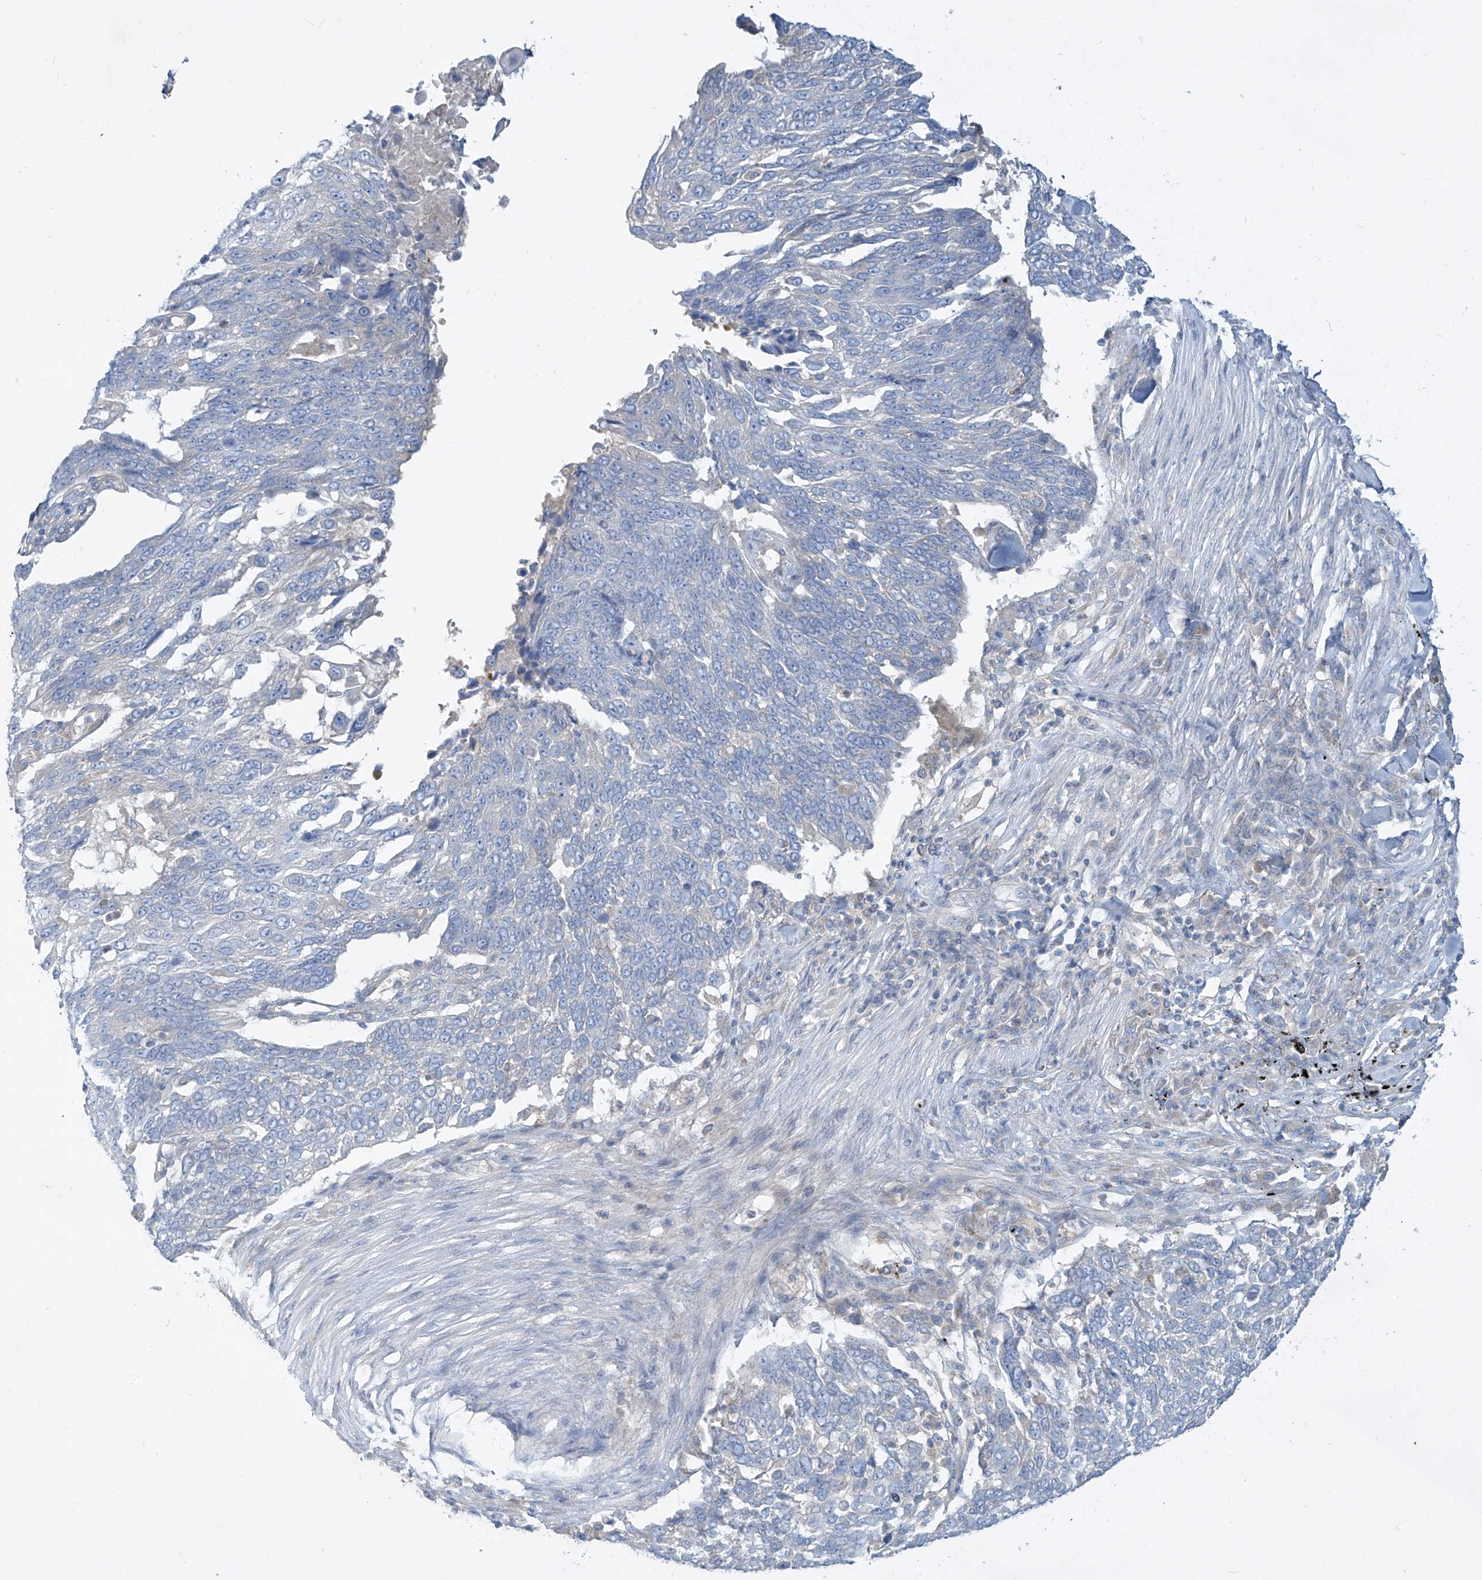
{"staining": {"intensity": "negative", "quantity": "none", "location": "none"}, "tissue": "lung cancer", "cell_type": "Tumor cells", "image_type": "cancer", "snomed": [{"axis": "morphology", "description": "Squamous cell carcinoma, NOS"}, {"axis": "topography", "description": "Lung"}], "caption": "Immunohistochemistry (IHC) micrograph of human lung cancer stained for a protein (brown), which exhibits no expression in tumor cells.", "gene": "DGKQ", "patient": {"sex": "male", "age": 66}}